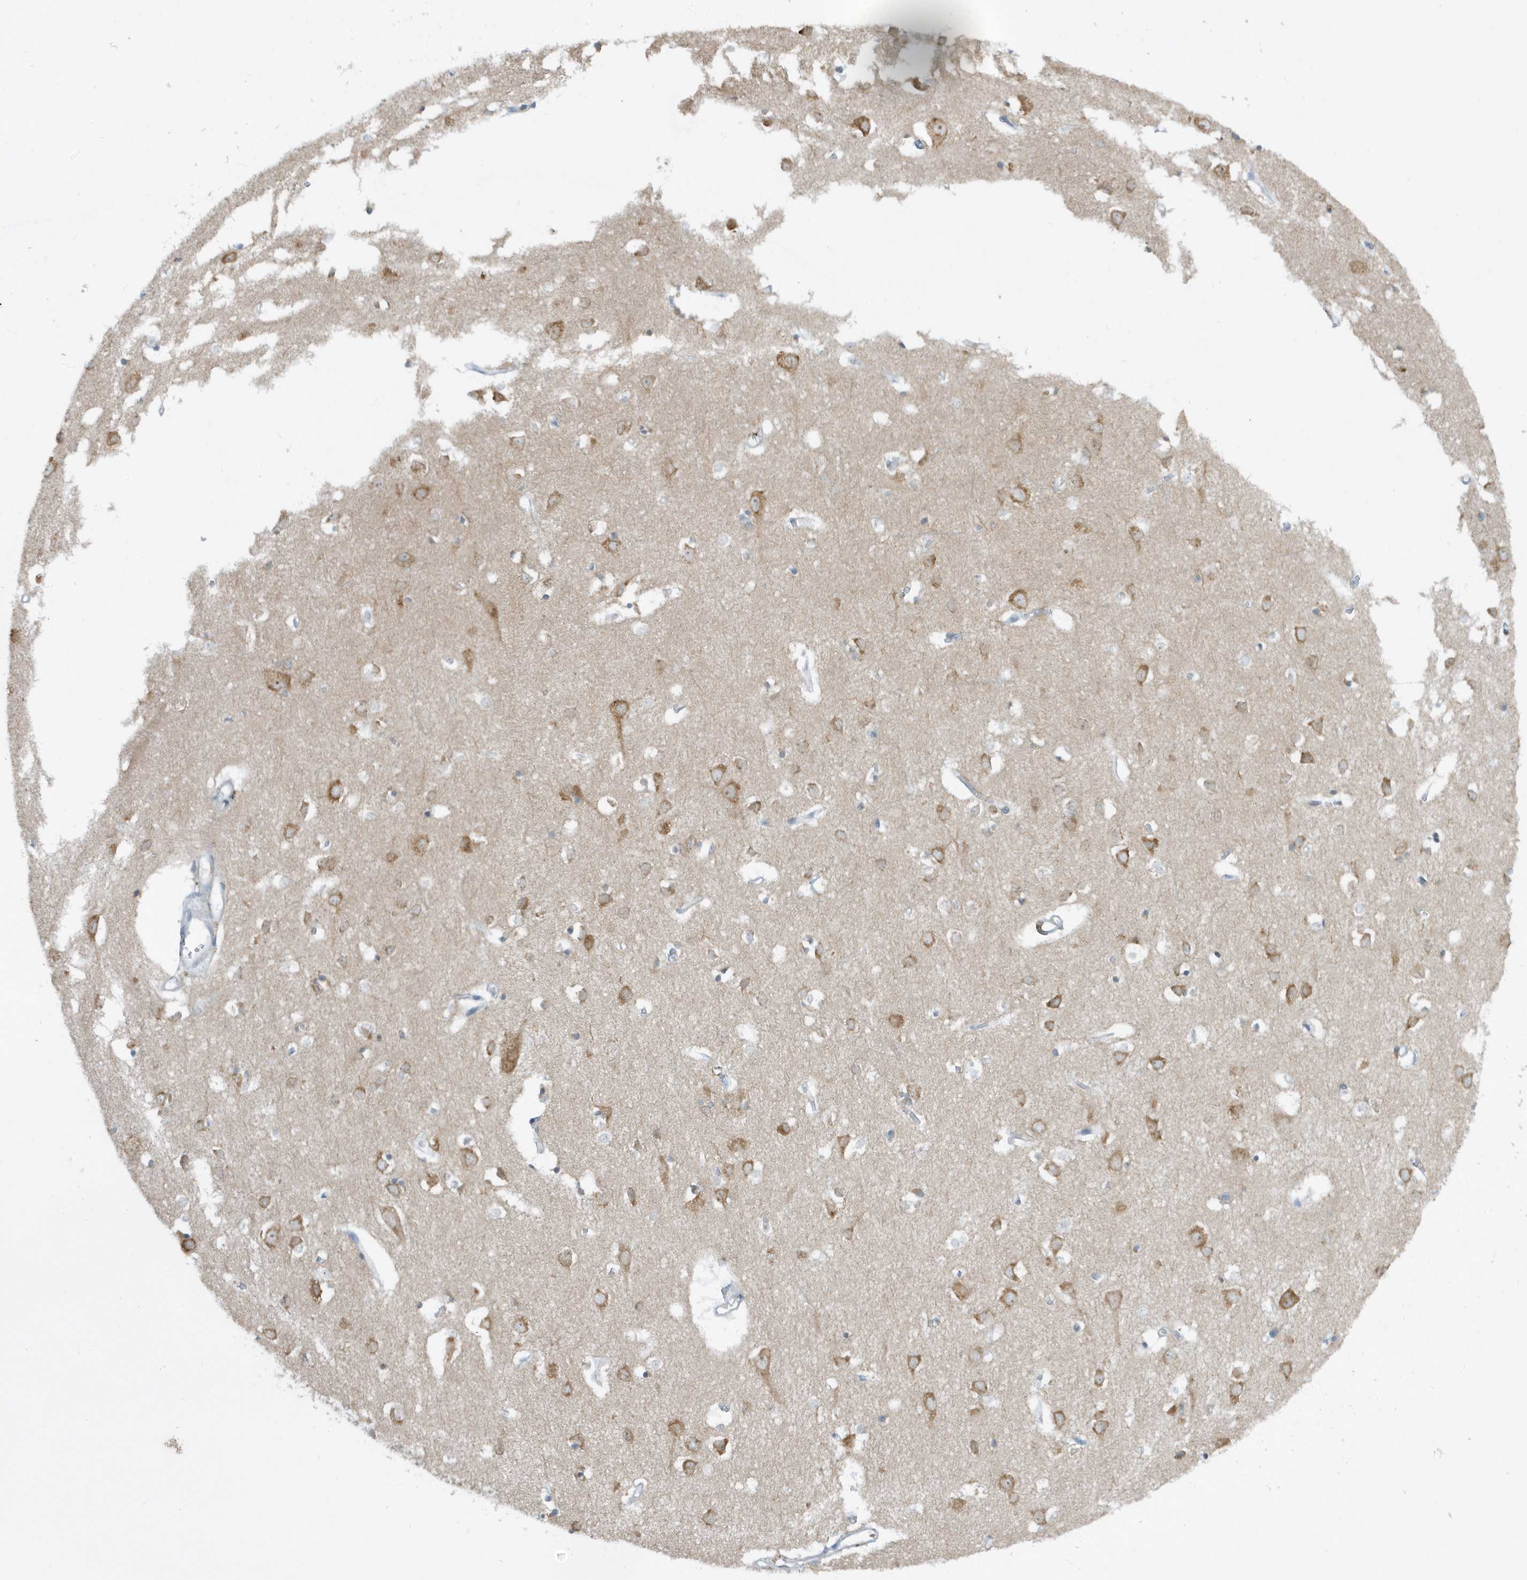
{"staining": {"intensity": "negative", "quantity": "none", "location": "none"}, "tissue": "cerebral cortex", "cell_type": "Endothelial cells", "image_type": "normal", "snomed": [{"axis": "morphology", "description": "Normal tissue, NOS"}, {"axis": "topography", "description": "Cerebral cortex"}], "caption": "DAB immunohistochemical staining of unremarkable cerebral cortex displays no significant expression in endothelial cells. (DAB (3,3'-diaminobenzidine) immunohistochemistry (IHC) visualized using brightfield microscopy, high magnification).", "gene": "SCN3A", "patient": {"sex": "female", "age": 64}}